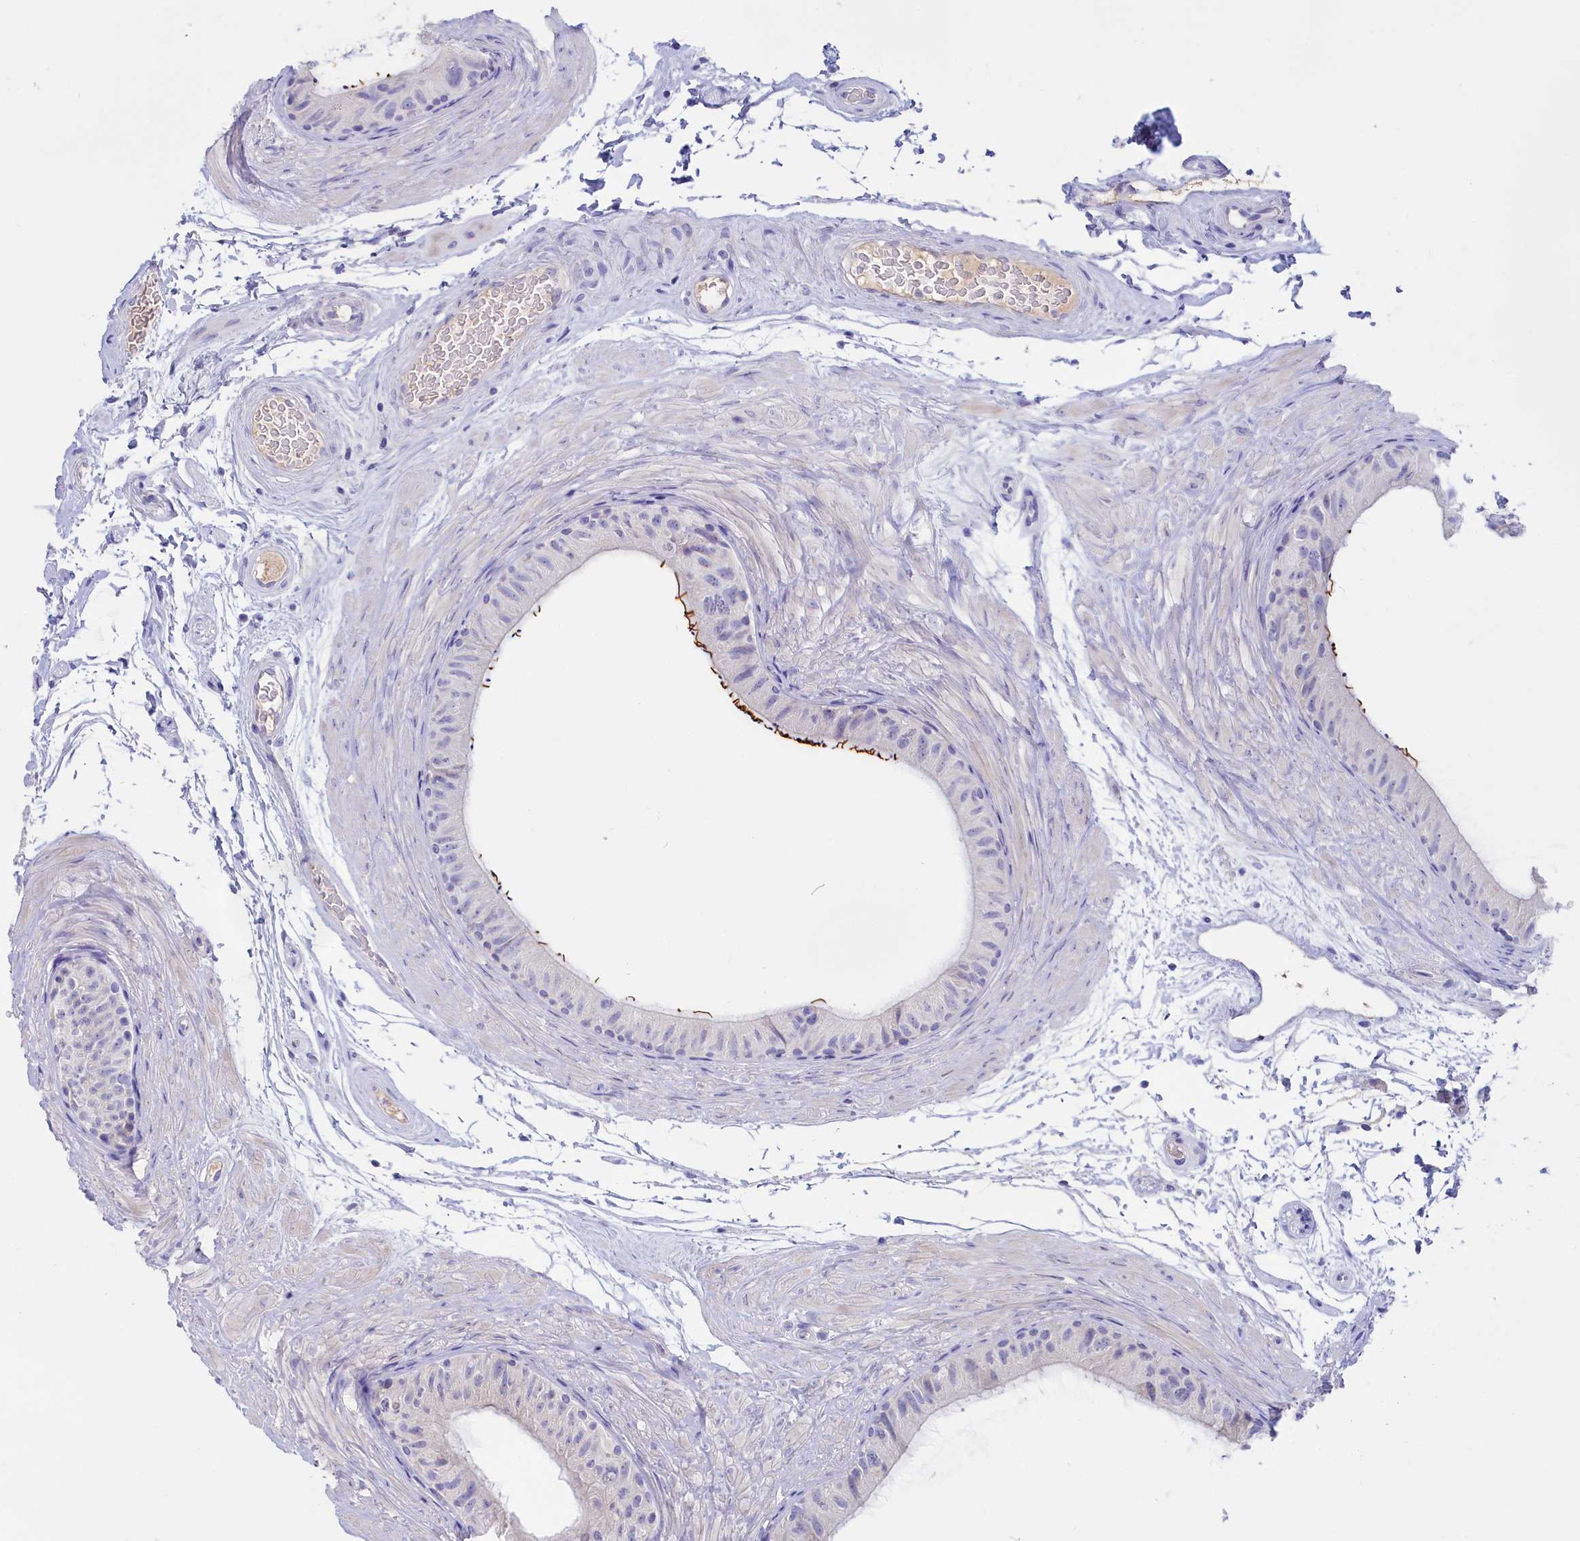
{"staining": {"intensity": "negative", "quantity": "none", "location": "none"}, "tissue": "epididymis", "cell_type": "Glandular cells", "image_type": "normal", "snomed": [{"axis": "morphology", "description": "Normal tissue, NOS"}, {"axis": "topography", "description": "Epididymis"}], "caption": "This histopathology image is of benign epididymis stained with IHC to label a protein in brown with the nuclei are counter-stained blue. There is no positivity in glandular cells. (DAB (3,3'-diaminobenzidine) IHC, high magnification).", "gene": "ADGRA1", "patient": {"sex": "male", "age": 45}}